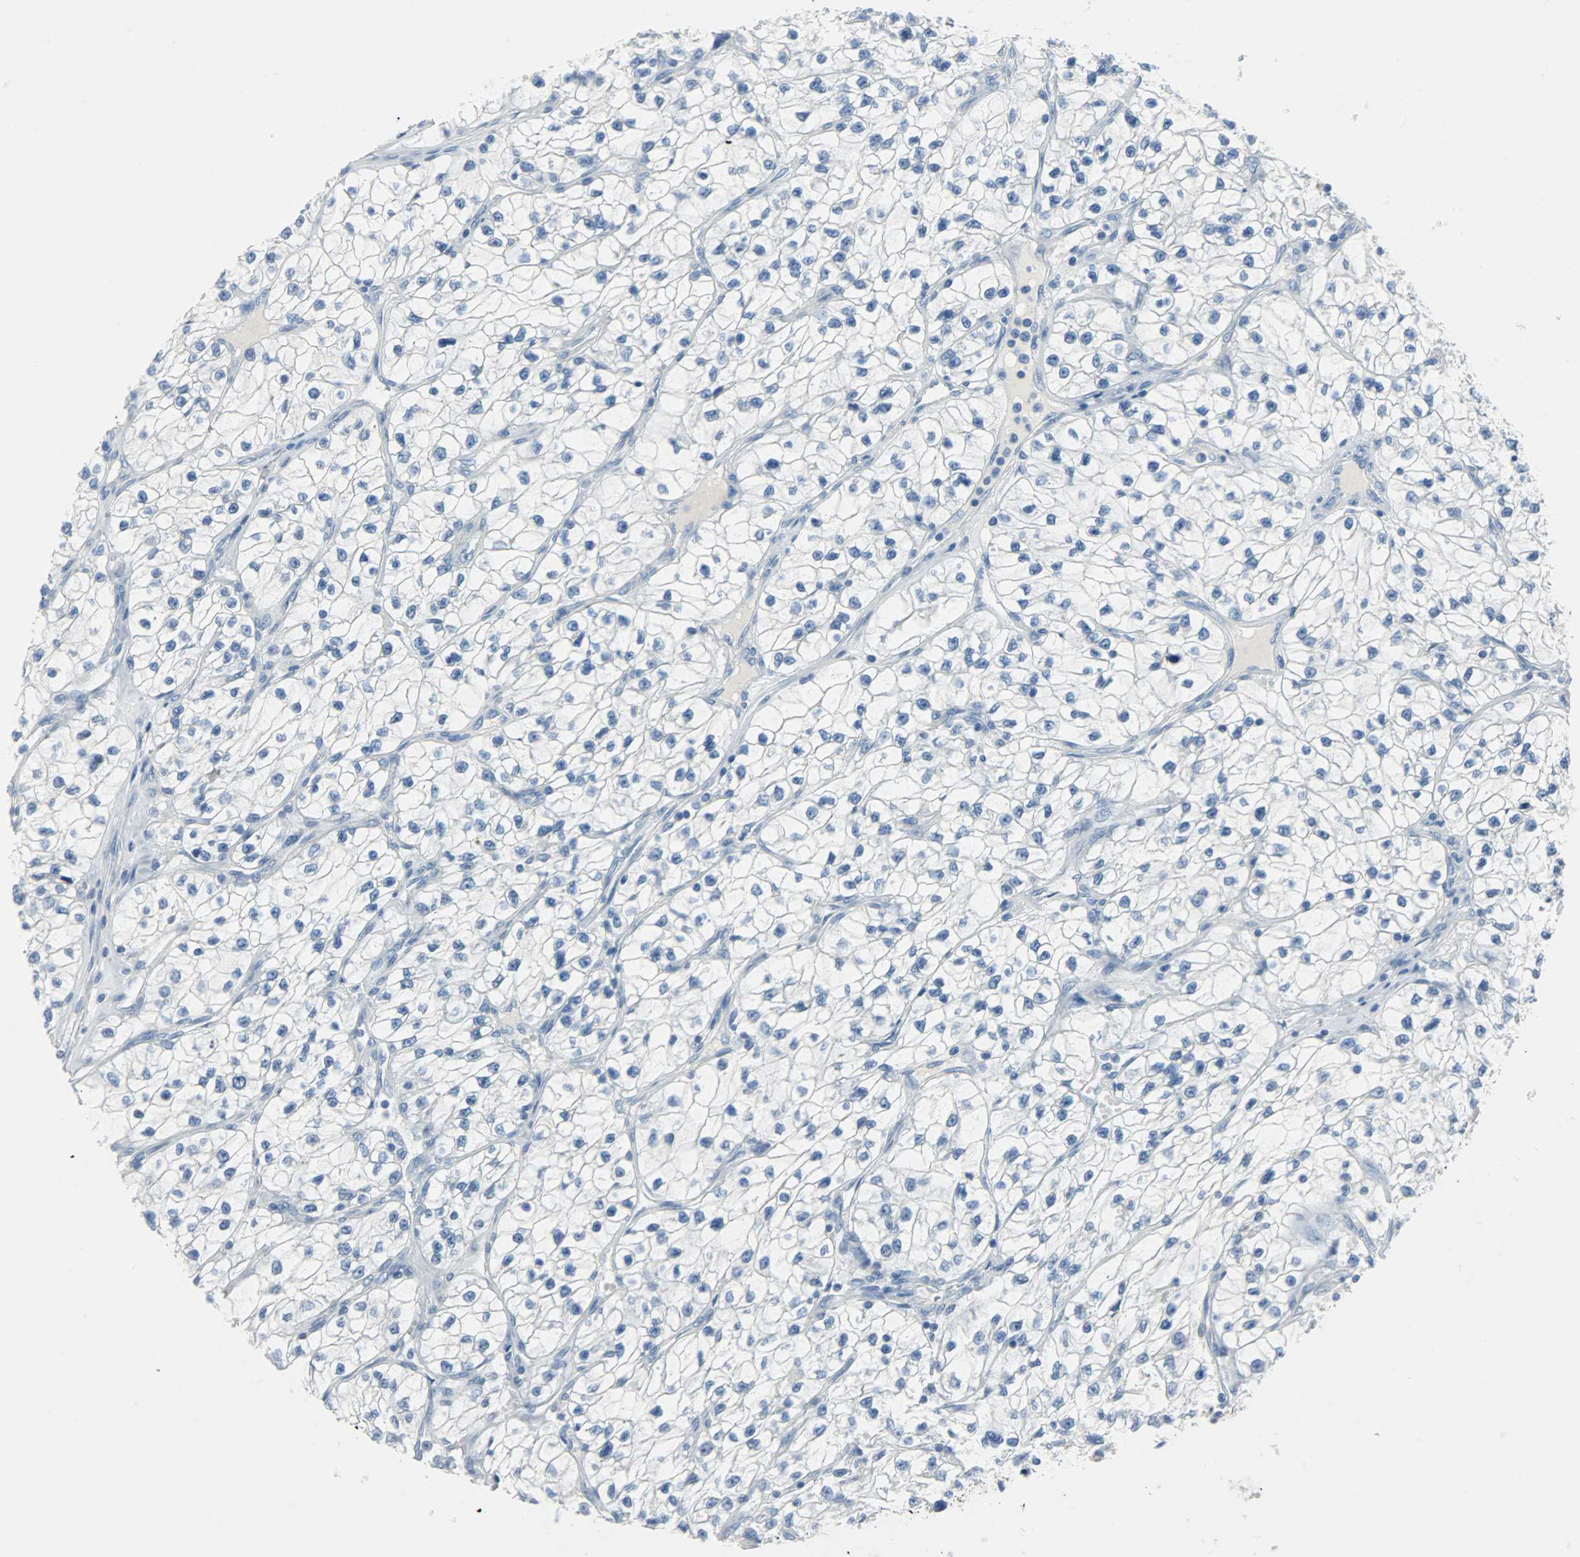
{"staining": {"intensity": "negative", "quantity": "none", "location": "none"}, "tissue": "renal cancer", "cell_type": "Tumor cells", "image_type": "cancer", "snomed": [{"axis": "morphology", "description": "Adenocarcinoma, NOS"}, {"axis": "topography", "description": "Kidney"}], "caption": "DAB immunohistochemical staining of human adenocarcinoma (renal) shows no significant positivity in tumor cells.", "gene": "PROM1", "patient": {"sex": "female", "age": 57}}